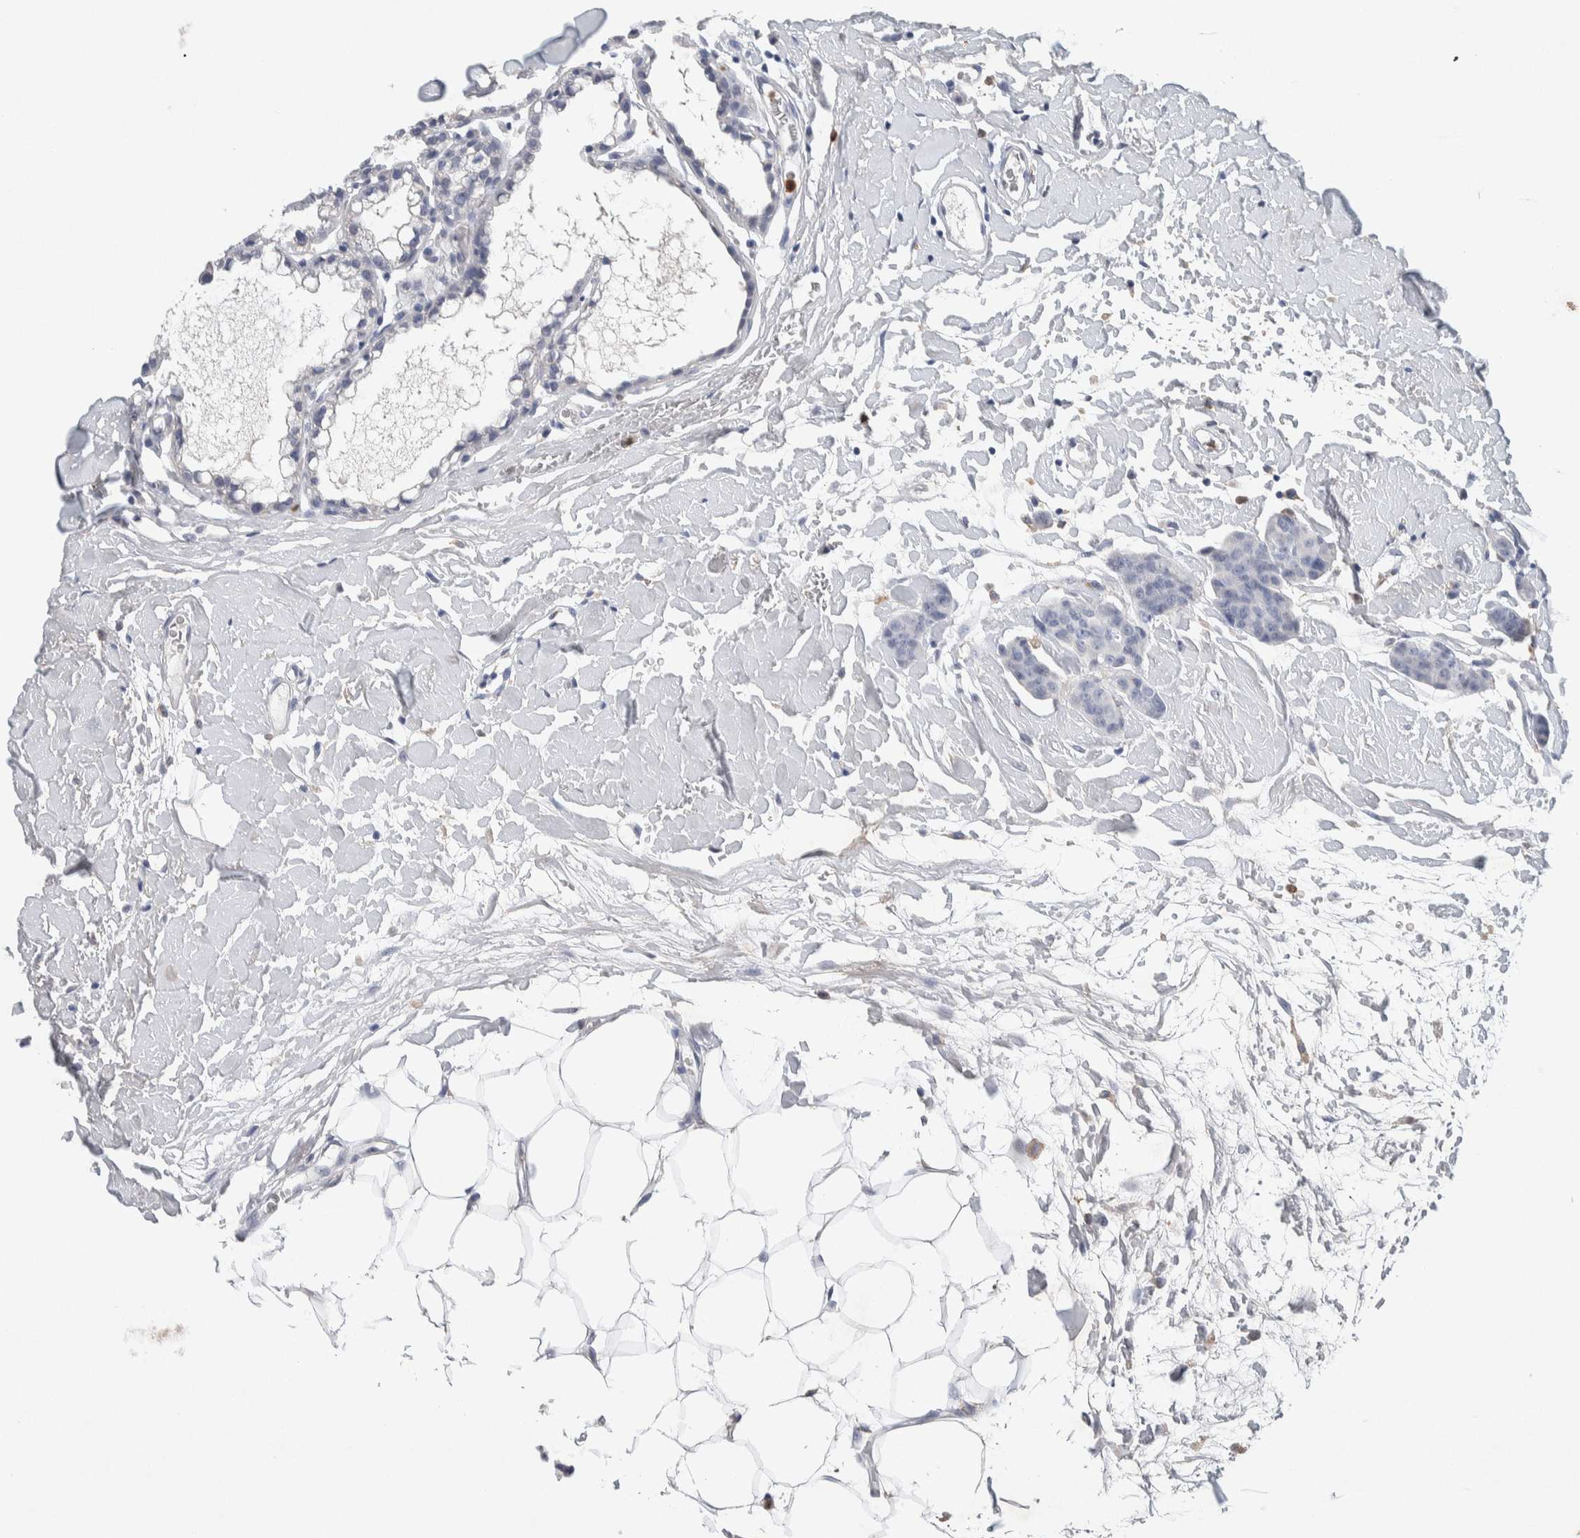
{"staining": {"intensity": "negative", "quantity": "none", "location": "none"}, "tissue": "breast cancer", "cell_type": "Tumor cells", "image_type": "cancer", "snomed": [{"axis": "morphology", "description": "Normal tissue, NOS"}, {"axis": "morphology", "description": "Duct carcinoma"}, {"axis": "topography", "description": "Breast"}], "caption": "Tumor cells are negative for brown protein staining in breast cancer.", "gene": "NCF2", "patient": {"sex": "female", "age": 40}}